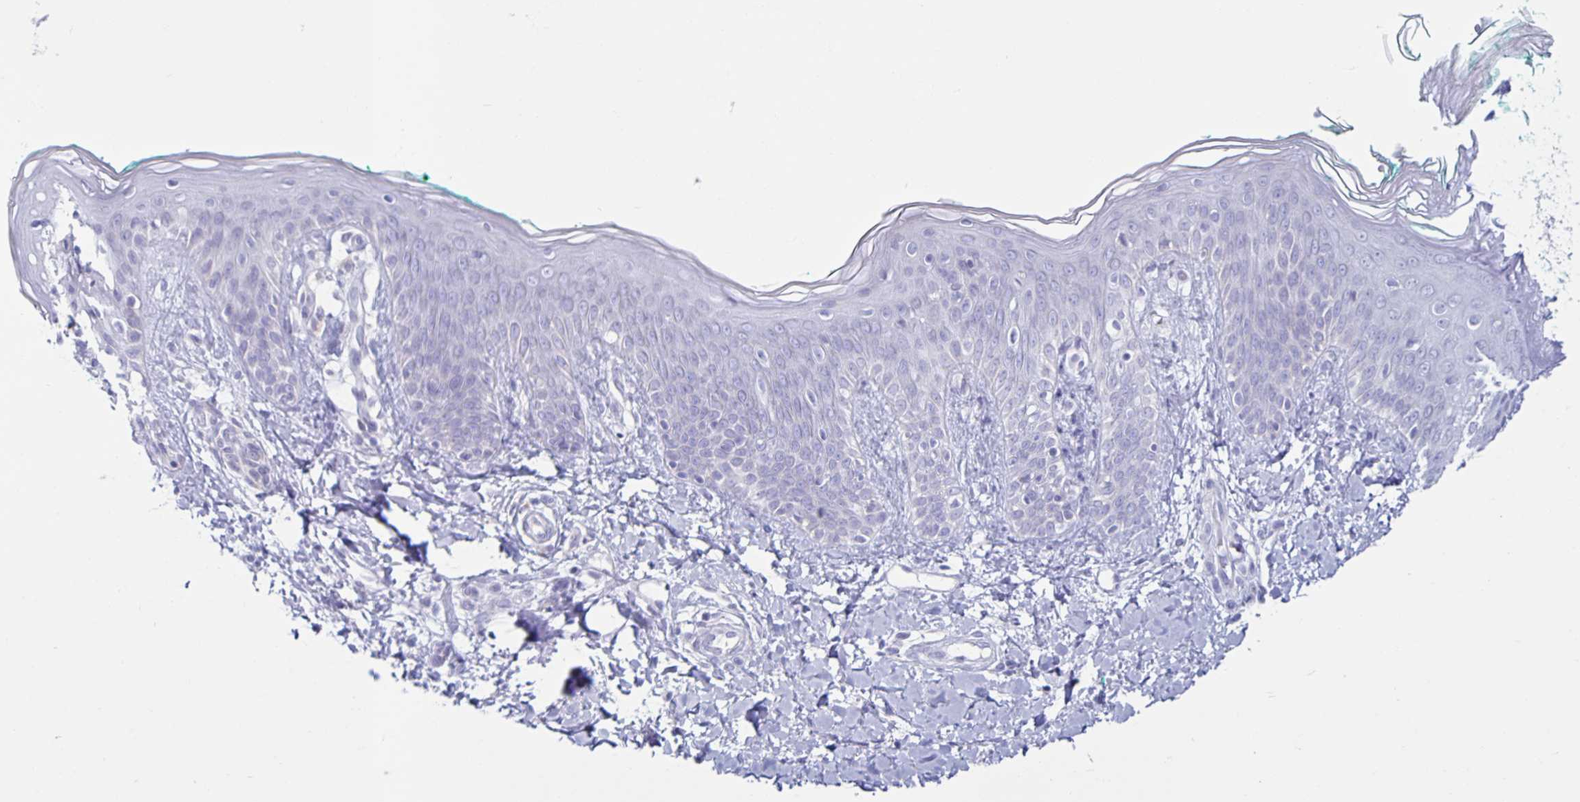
{"staining": {"intensity": "negative", "quantity": "none", "location": "none"}, "tissue": "skin", "cell_type": "Fibroblasts", "image_type": "normal", "snomed": [{"axis": "morphology", "description": "Normal tissue, NOS"}, {"axis": "topography", "description": "Skin"}], "caption": "Photomicrograph shows no protein staining in fibroblasts of unremarkable skin. (Immunohistochemistry (ihc), brightfield microscopy, high magnification).", "gene": "CT45A10", "patient": {"sex": "male", "age": 16}}